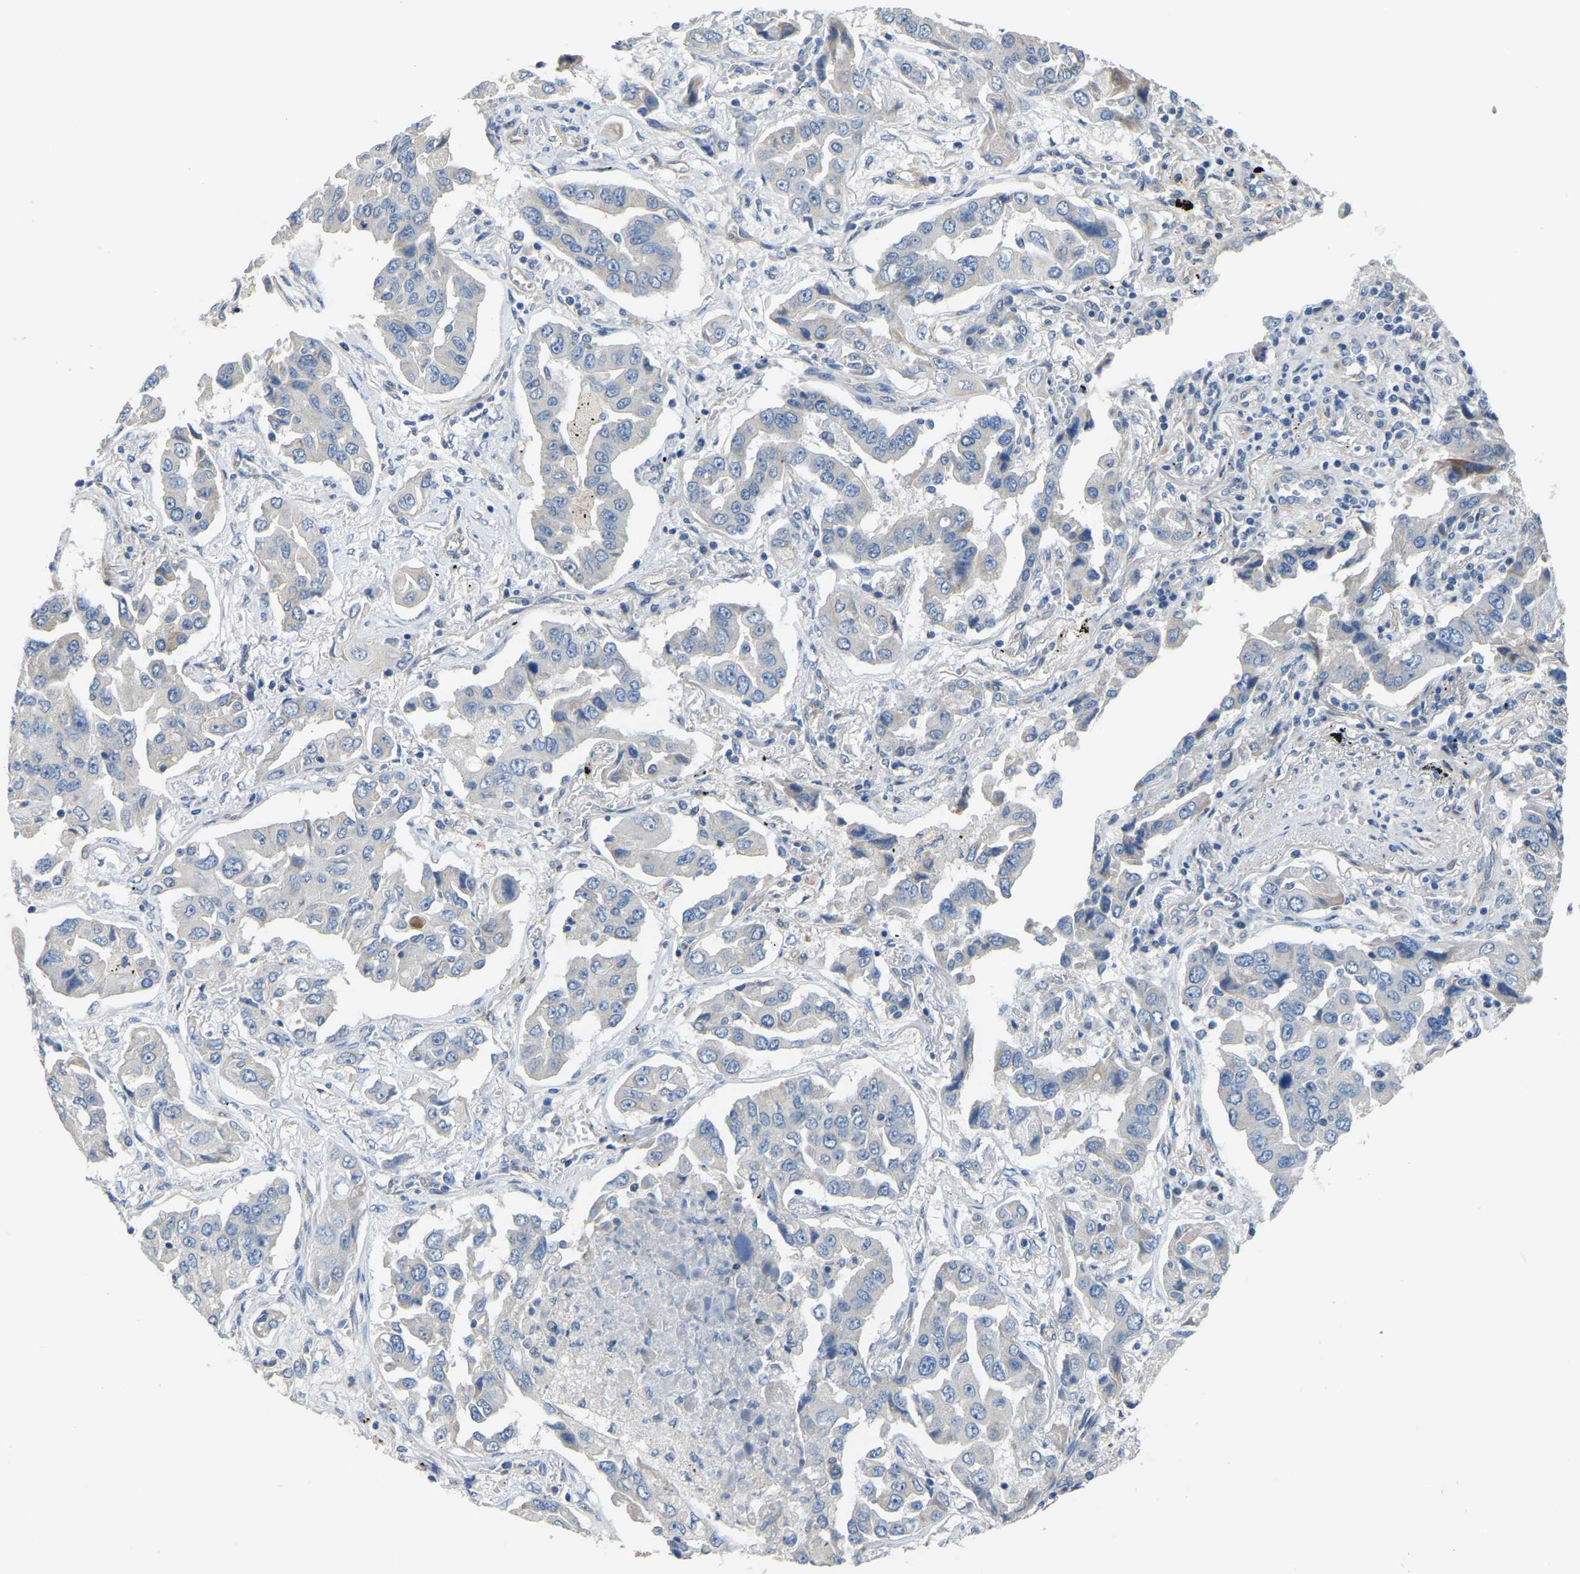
{"staining": {"intensity": "negative", "quantity": "none", "location": "none"}, "tissue": "lung cancer", "cell_type": "Tumor cells", "image_type": "cancer", "snomed": [{"axis": "morphology", "description": "Adenocarcinoma, NOS"}, {"axis": "topography", "description": "Lung"}], "caption": "Tumor cells show no significant positivity in lung cancer.", "gene": "HIGD2B", "patient": {"sex": "female", "age": 65}}